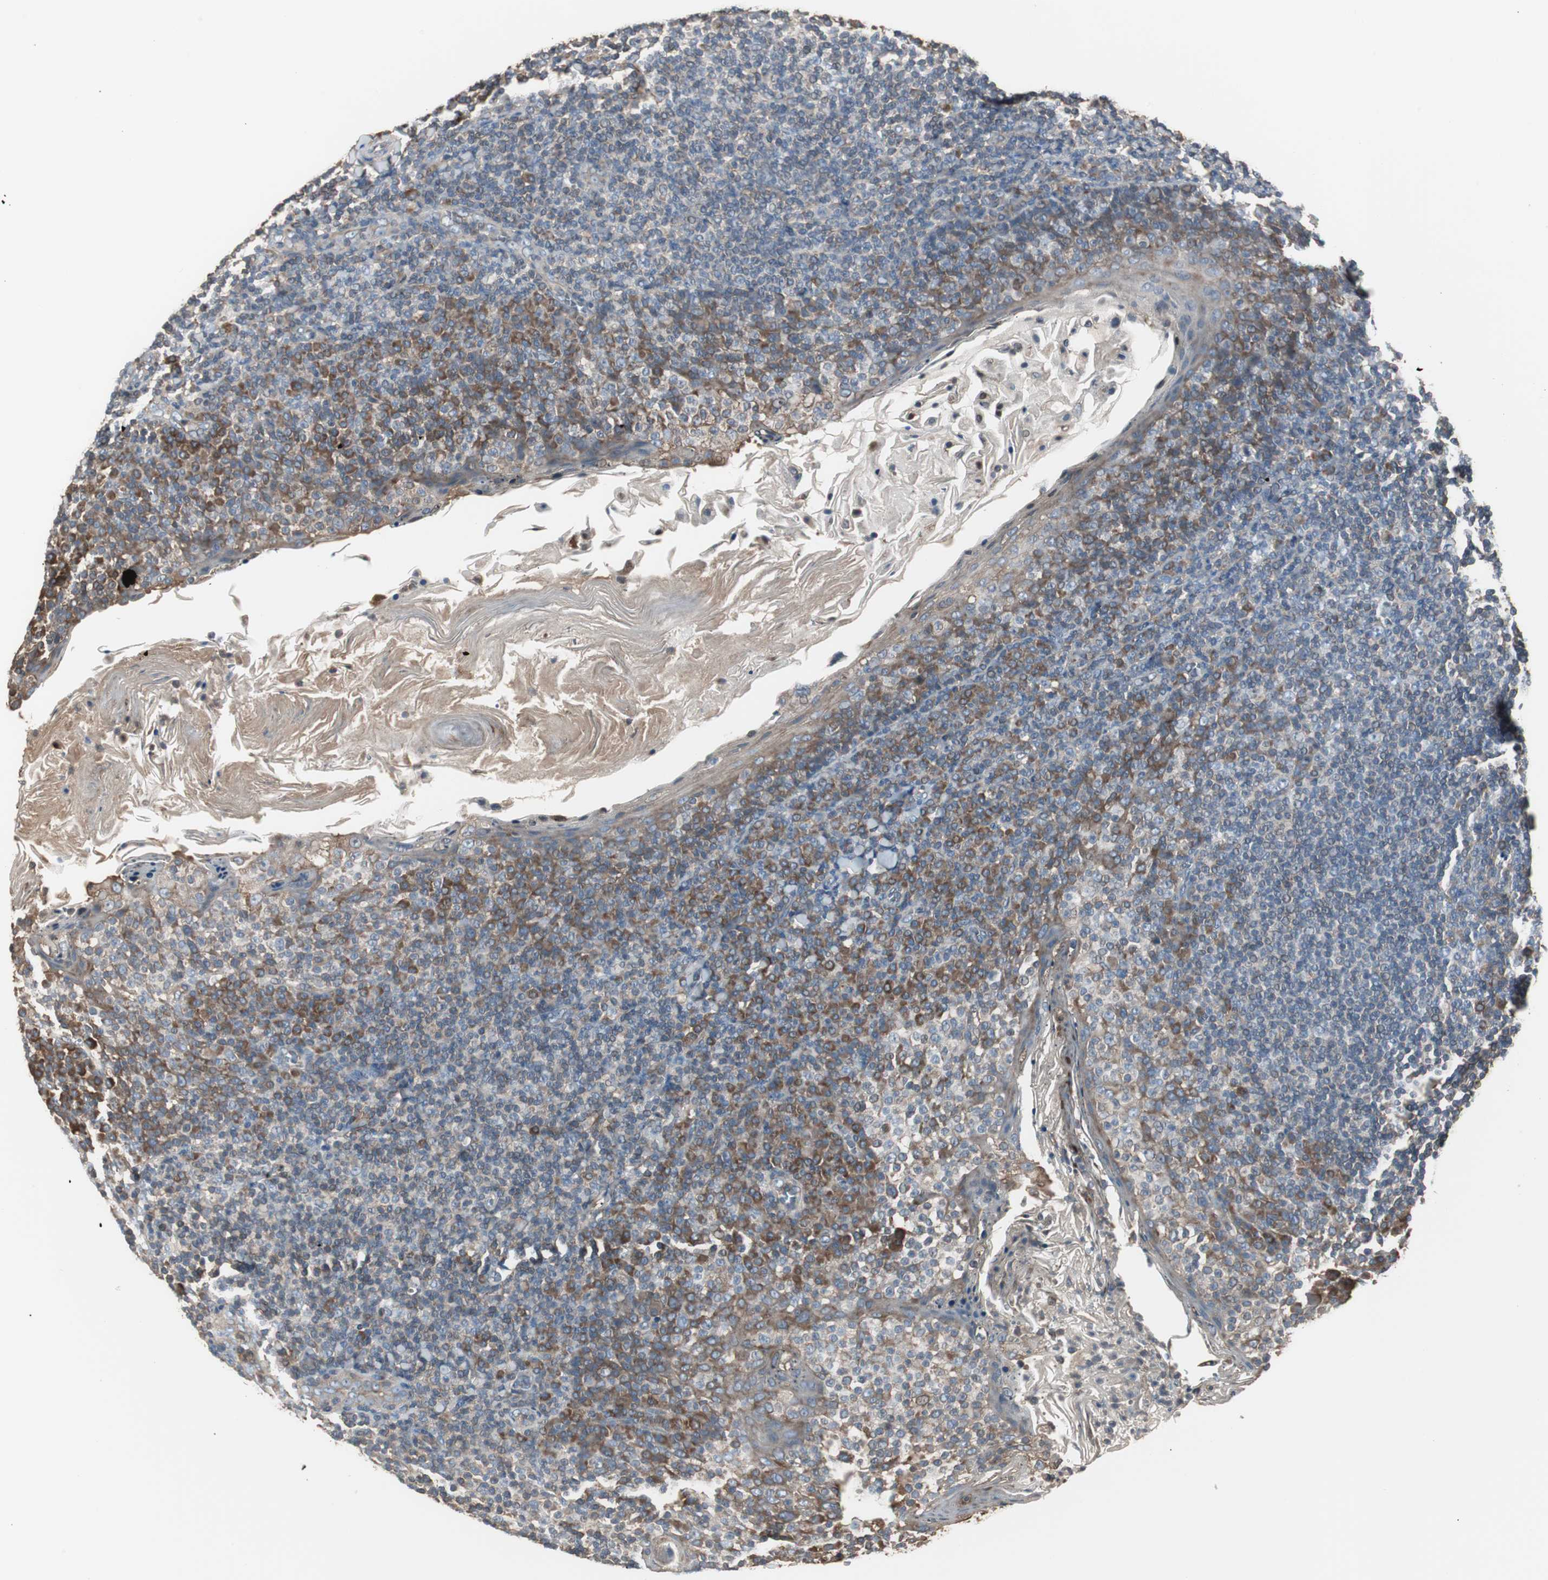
{"staining": {"intensity": "moderate", "quantity": "25%-75%", "location": "cytoplasmic/membranous"}, "tissue": "tonsil", "cell_type": "Germinal center cells", "image_type": "normal", "snomed": [{"axis": "morphology", "description": "Normal tissue, NOS"}, {"axis": "topography", "description": "Tonsil"}], "caption": "Immunohistochemistry of normal tonsil exhibits medium levels of moderate cytoplasmic/membranous staining in about 25%-75% of germinal center cells. (Brightfield microscopy of DAB IHC at high magnification).", "gene": "CAPNS1", "patient": {"sex": "male", "age": 31}}